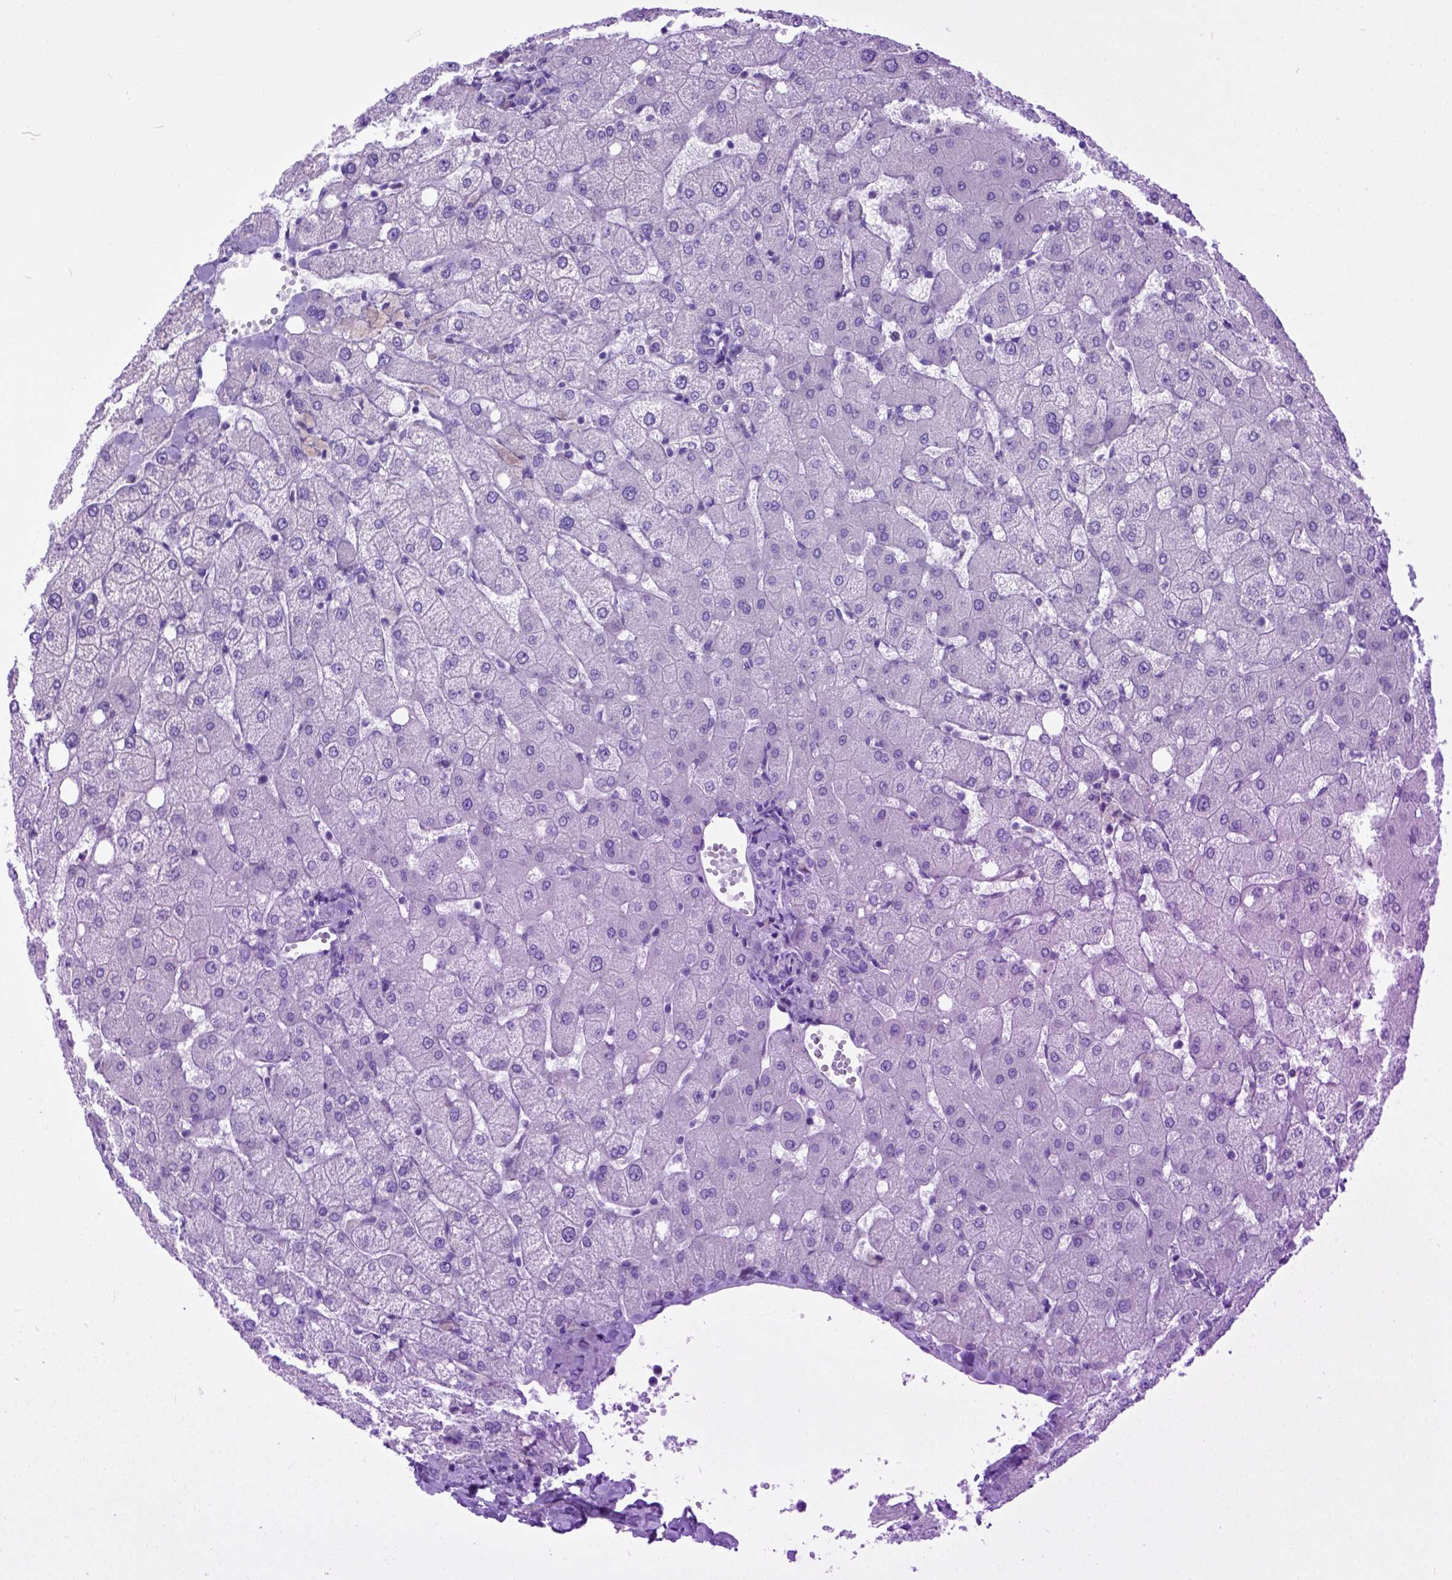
{"staining": {"intensity": "negative", "quantity": "none", "location": "none"}, "tissue": "liver", "cell_type": "Cholangiocytes", "image_type": "normal", "snomed": [{"axis": "morphology", "description": "Normal tissue, NOS"}, {"axis": "topography", "description": "Liver"}], "caption": "Protein analysis of unremarkable liver demonstrates no significant expression in cholangiocytes. (DAB (3,3'-diaminobenzidine) immunohistochemistry visualized using brightfield microscopy, high magnification).", "gene": "ODAD3", "patient": {"sex": "female", "age": 54}}